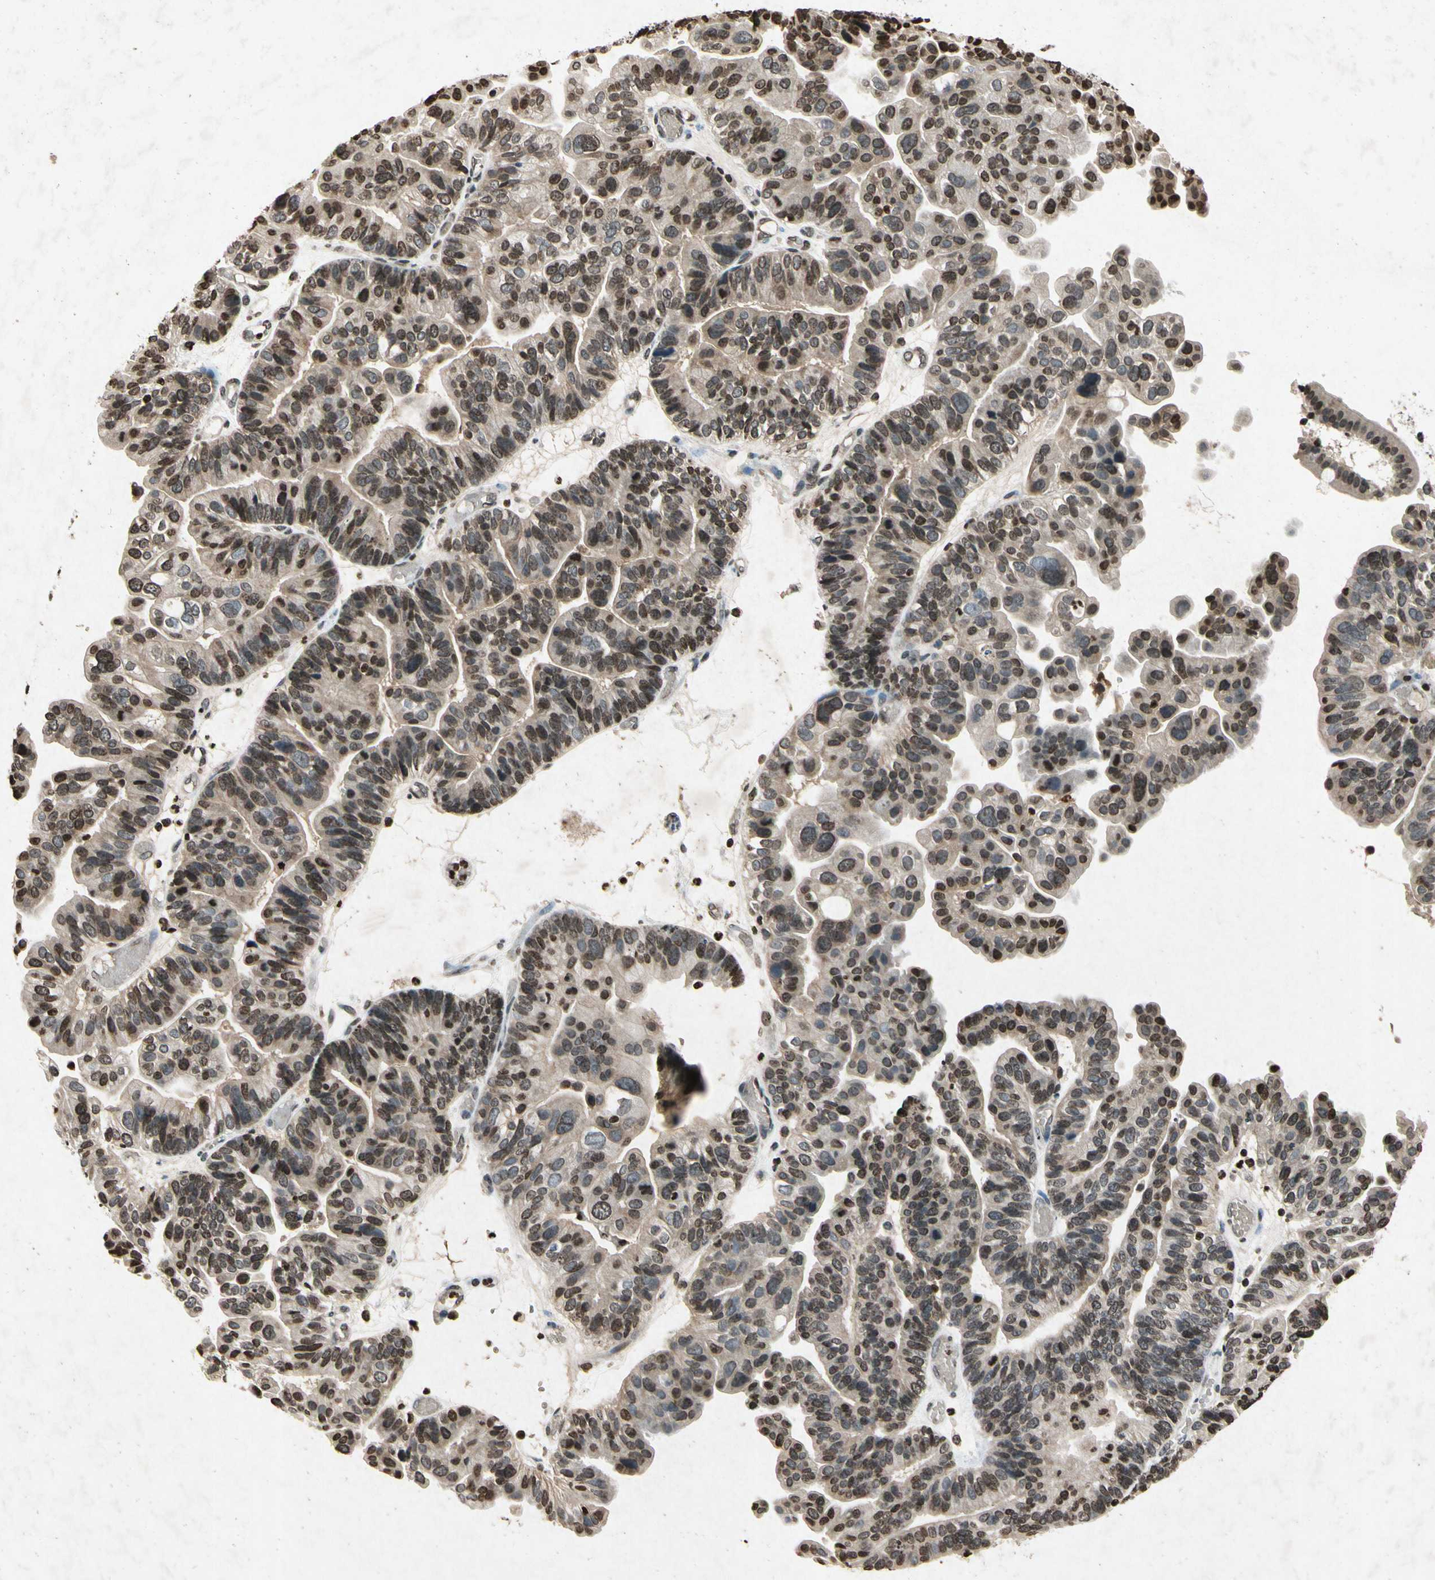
{"staining": {"intensity": "moderate", "quantity": "25%-75%", "location": "nuclear"}, "tissue": "ovarian cancer", "cell_type": "Tumor cells", "image_type": "cancer", "snomed": [{"axis": "morphology", "description": "Cystadenocarcinoma, serous, NOS"}, {"axis": "topography", "description": "Ovary"}], "caption": "Serous cystadenocarcinoma (ovarian) stained for a protein exhibits moderate nuclear positivity in tumor cells.", "gene": "HOXB3", "patient": {"sex": "female", "age": 56}}